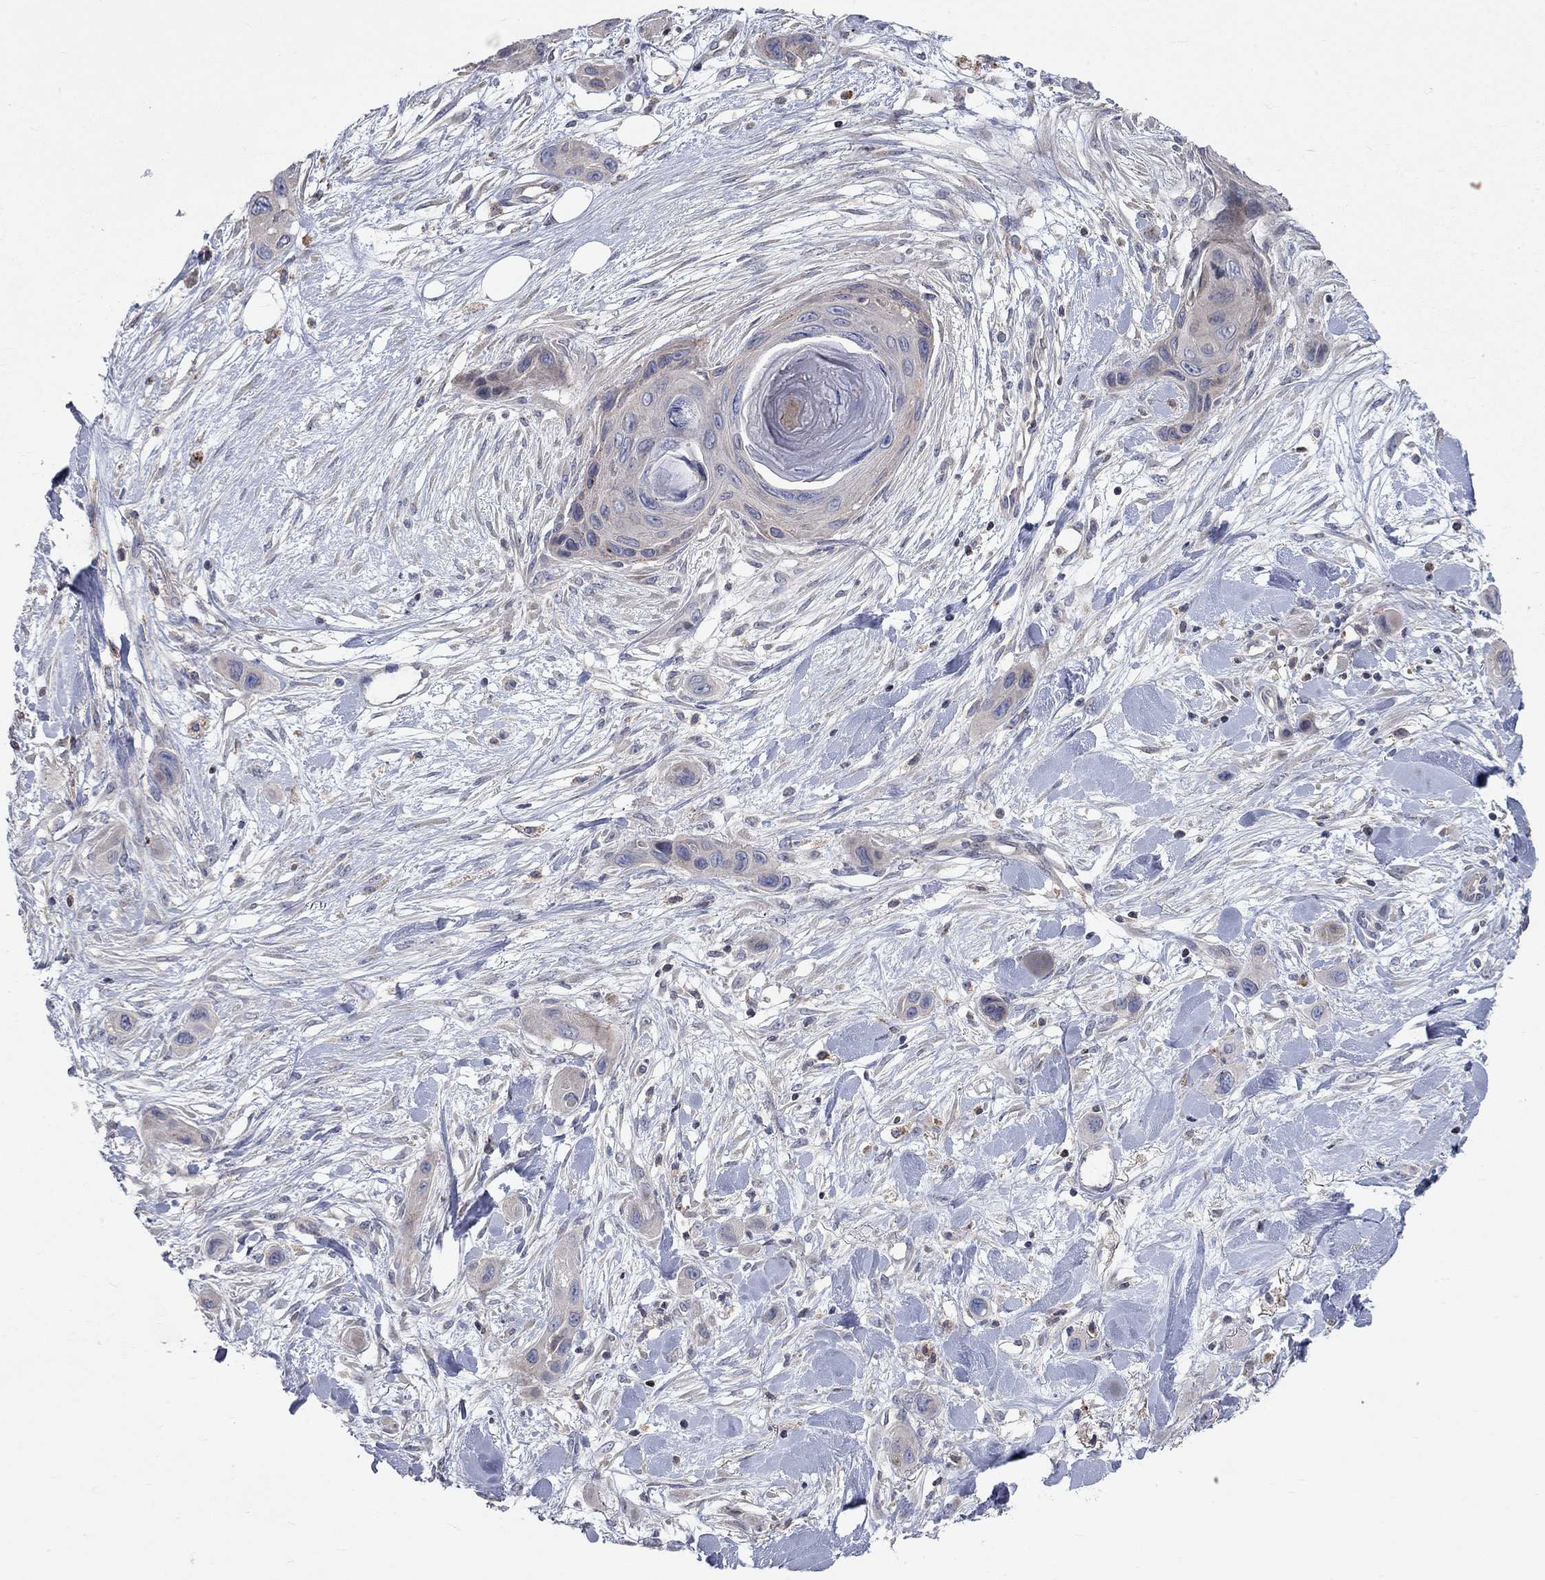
{"staining": {"intensity": "negative", "quantity": "none", "location": "none"}, "tissue": "skin cancer", "cell_type": "Tumor cells", "image_type": "cancer", "snomed": [{"axis": "morphology", "description": "Squamous cell carcinoma, NOS"}, {"axis": "topography", "description": "Skin"}], "caption": "Skin squamous cell carcinoma was stained to show a protein in brown. There is no significant expression in tumor cells.", "gene": "ERN2", "patient": {"sex": "male", "age": 79}}